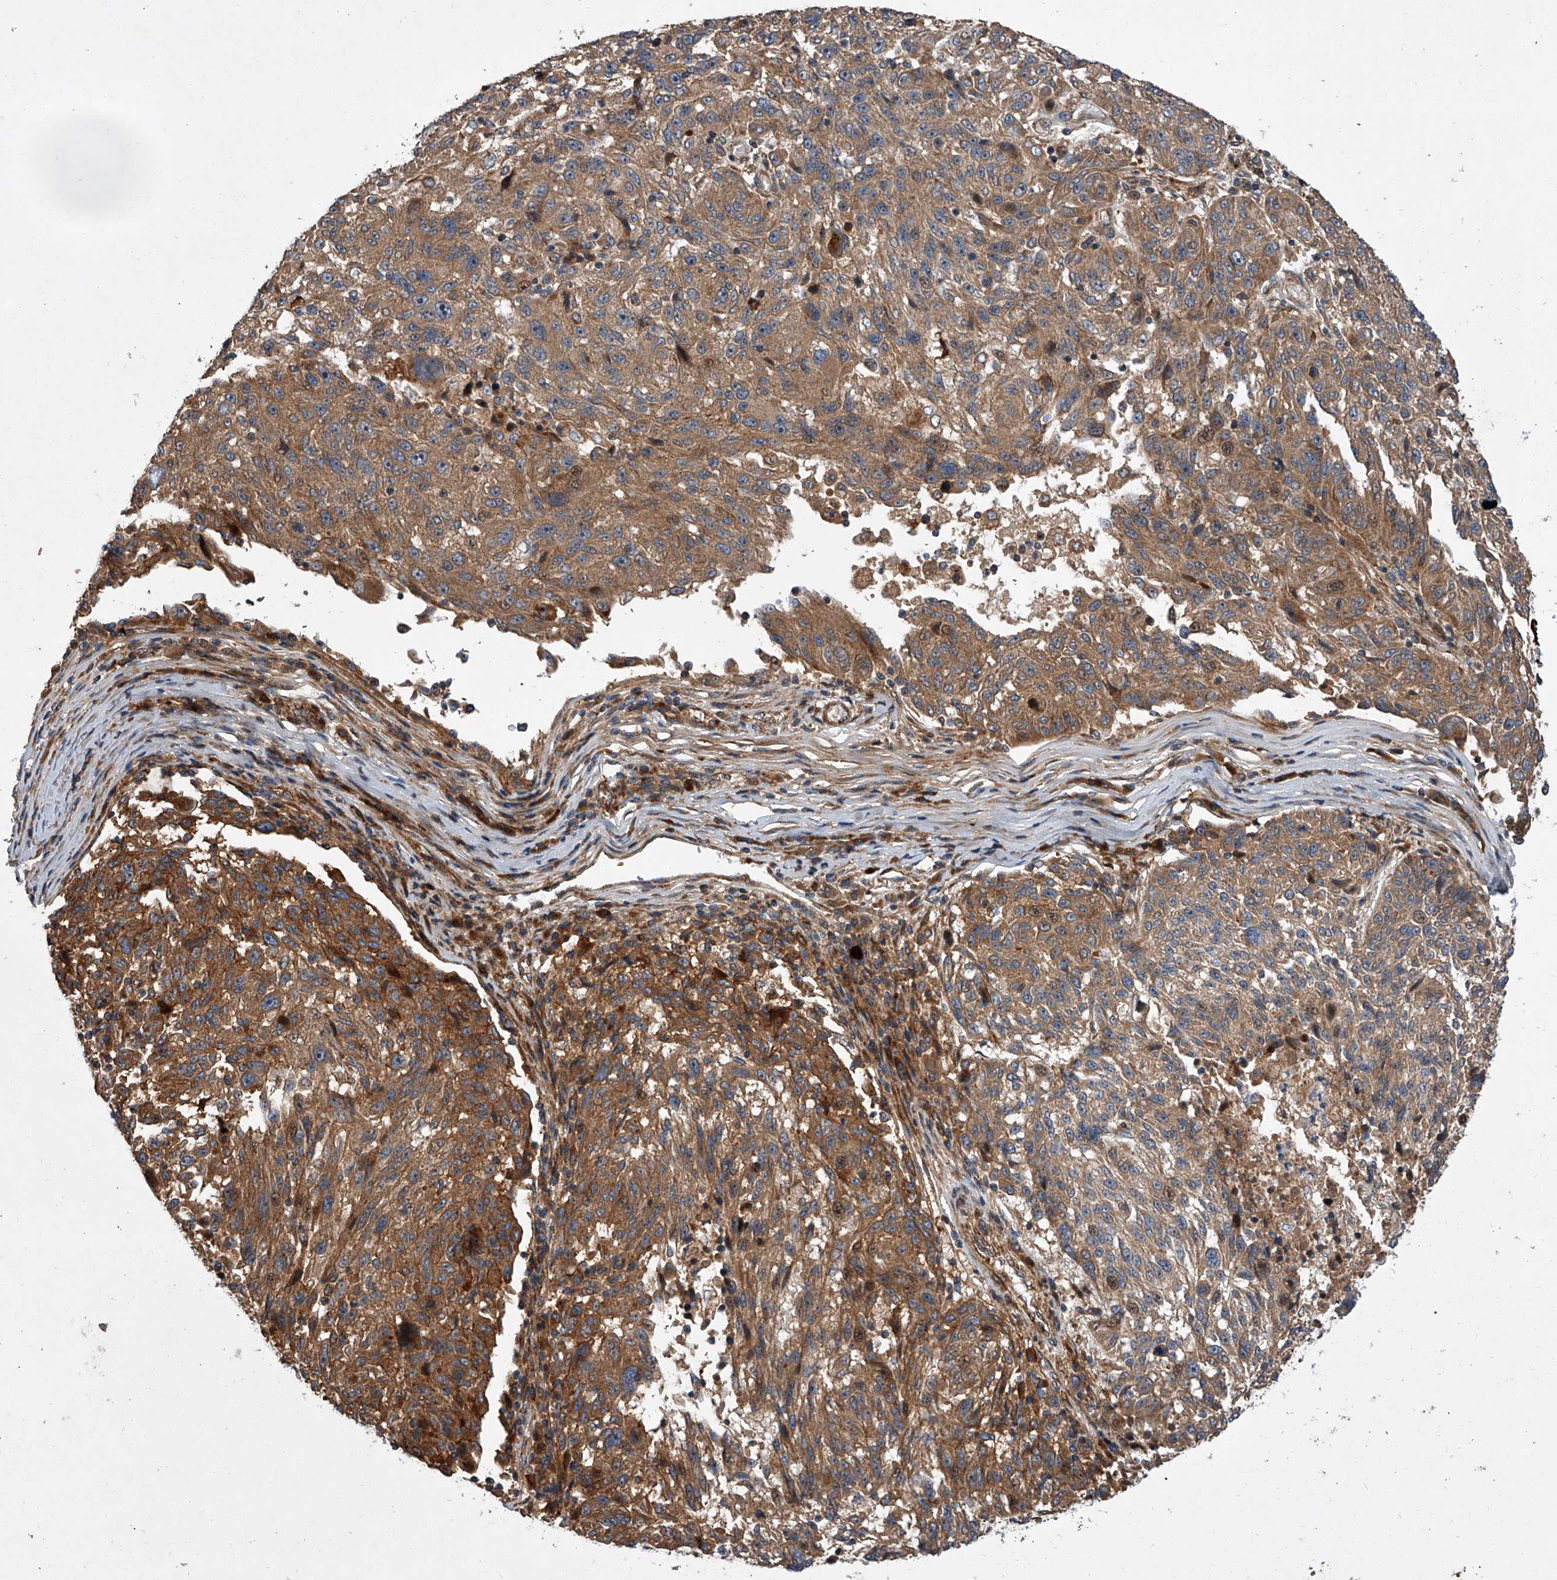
{"staining": {"intensity": "moderate", "quantity": ">75%", "location": "cytoplasmic/membranous"}, "tissue": "melanoma", "cell_type": "Tumor cells", "image_type": "cancer", "snomed": [{"axis": "morphology", "description": "Malignant melanoma, NOS"}, {"axis": "topography", "description": "Skin"}], "caption": "A brown stain highlights moderate cytoplasmic/membranous positivity of a protein in human melanoma tumor cells. (DAB (3,3'-diaminobenzidine) = brown stain, brightfield microscopy at high magnification).", "gene": "USP47", "patient": {"sex": "male", "age": 53}}